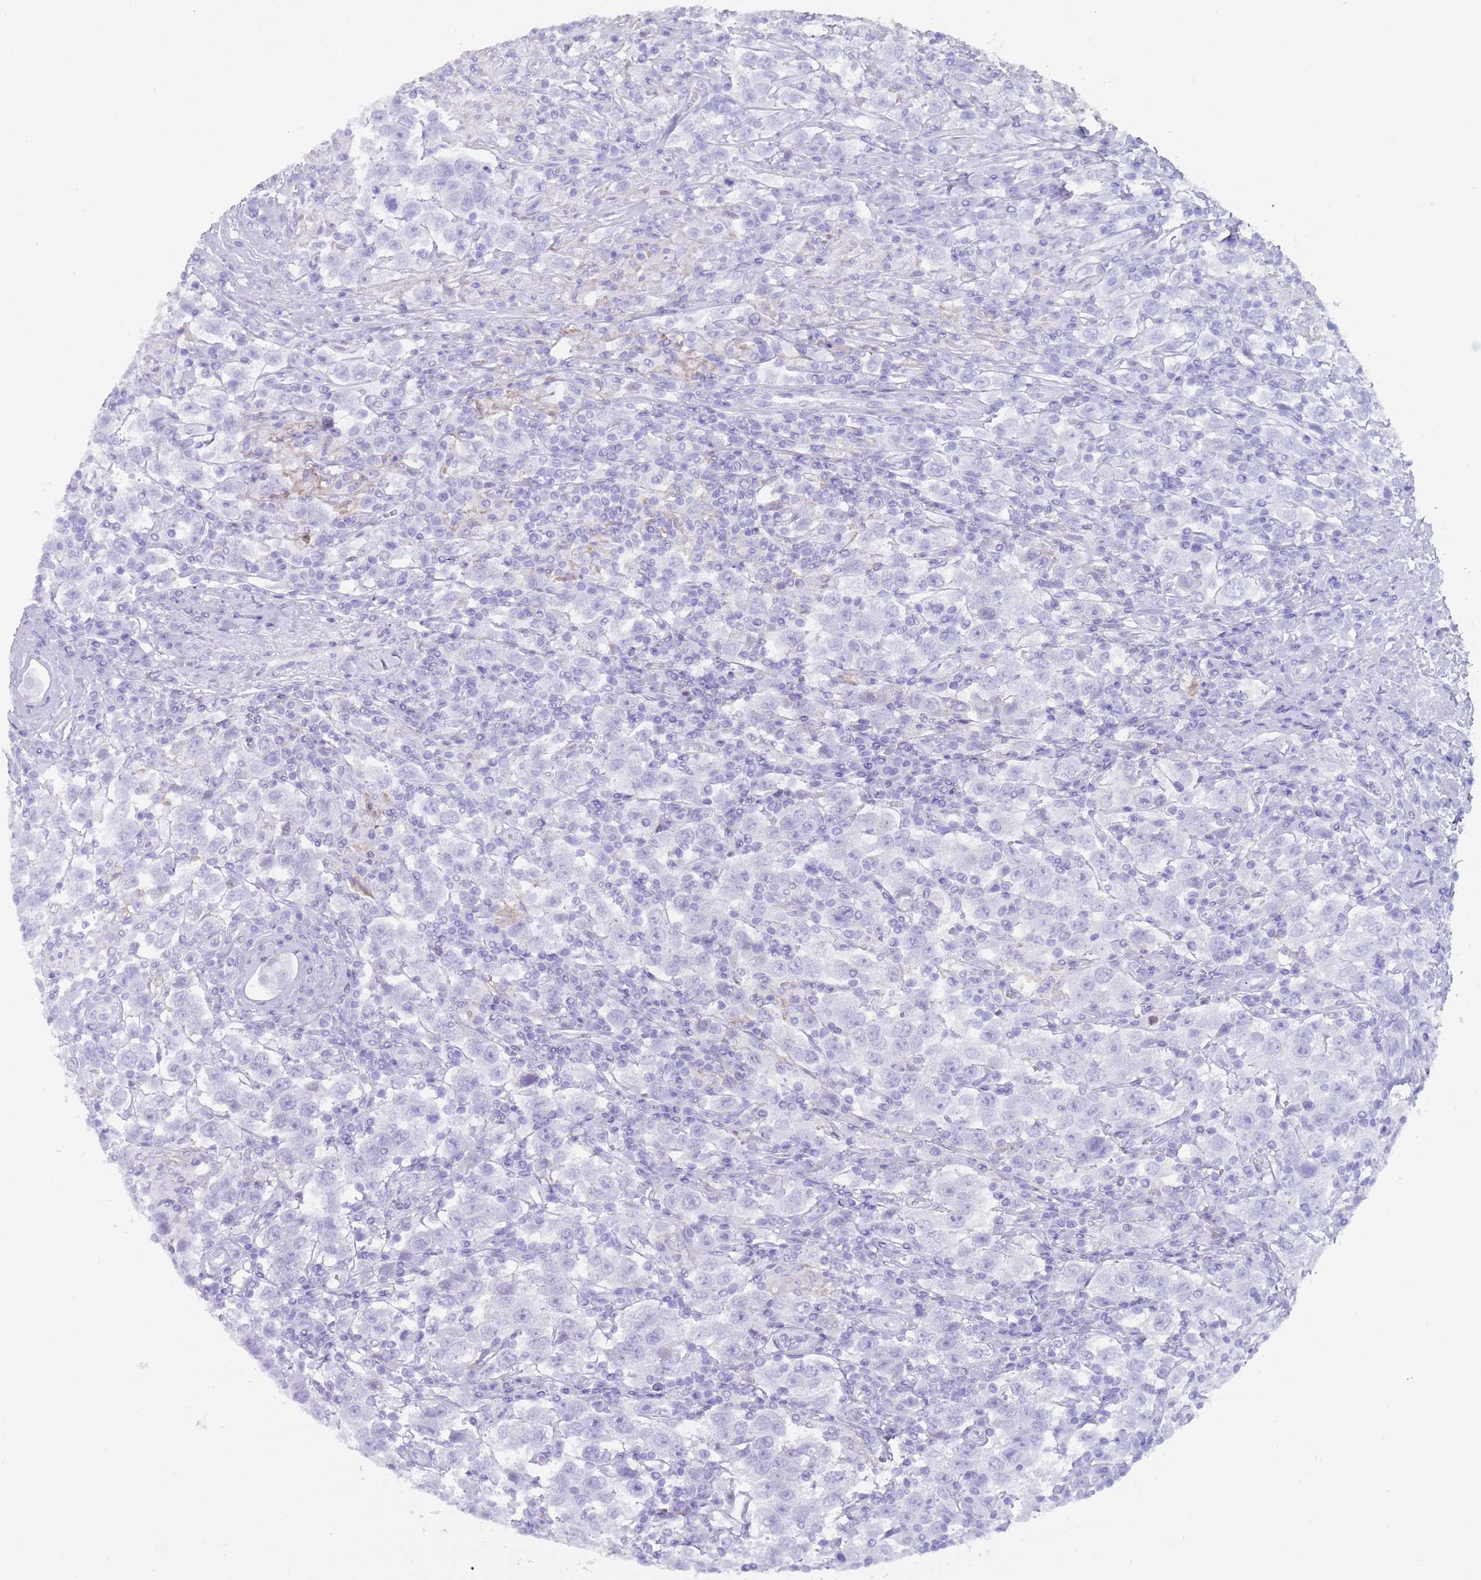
{"staining": {"intensity": "negative", "quantity": "none", "location": "none"}, "tissue": "testis cancer", "cell_type": "Tumor cells", "image_type": "cancer", "snomed": [{"axis": "morphology", "description": "Seminoma, NOS"}, {"axis": "topography", "description": "Testis"}], "caption": "Immunohistochemical staining of seminoma (testis) demonstrates no significant positivity in tumor cells. (DAB (3,3'-diaminobenzidine) immunohistochemistry visualized using brightfield microscopy, high magnification).", "gene": "HDAC8", "patient": {"sex": "male", "age": 41}}